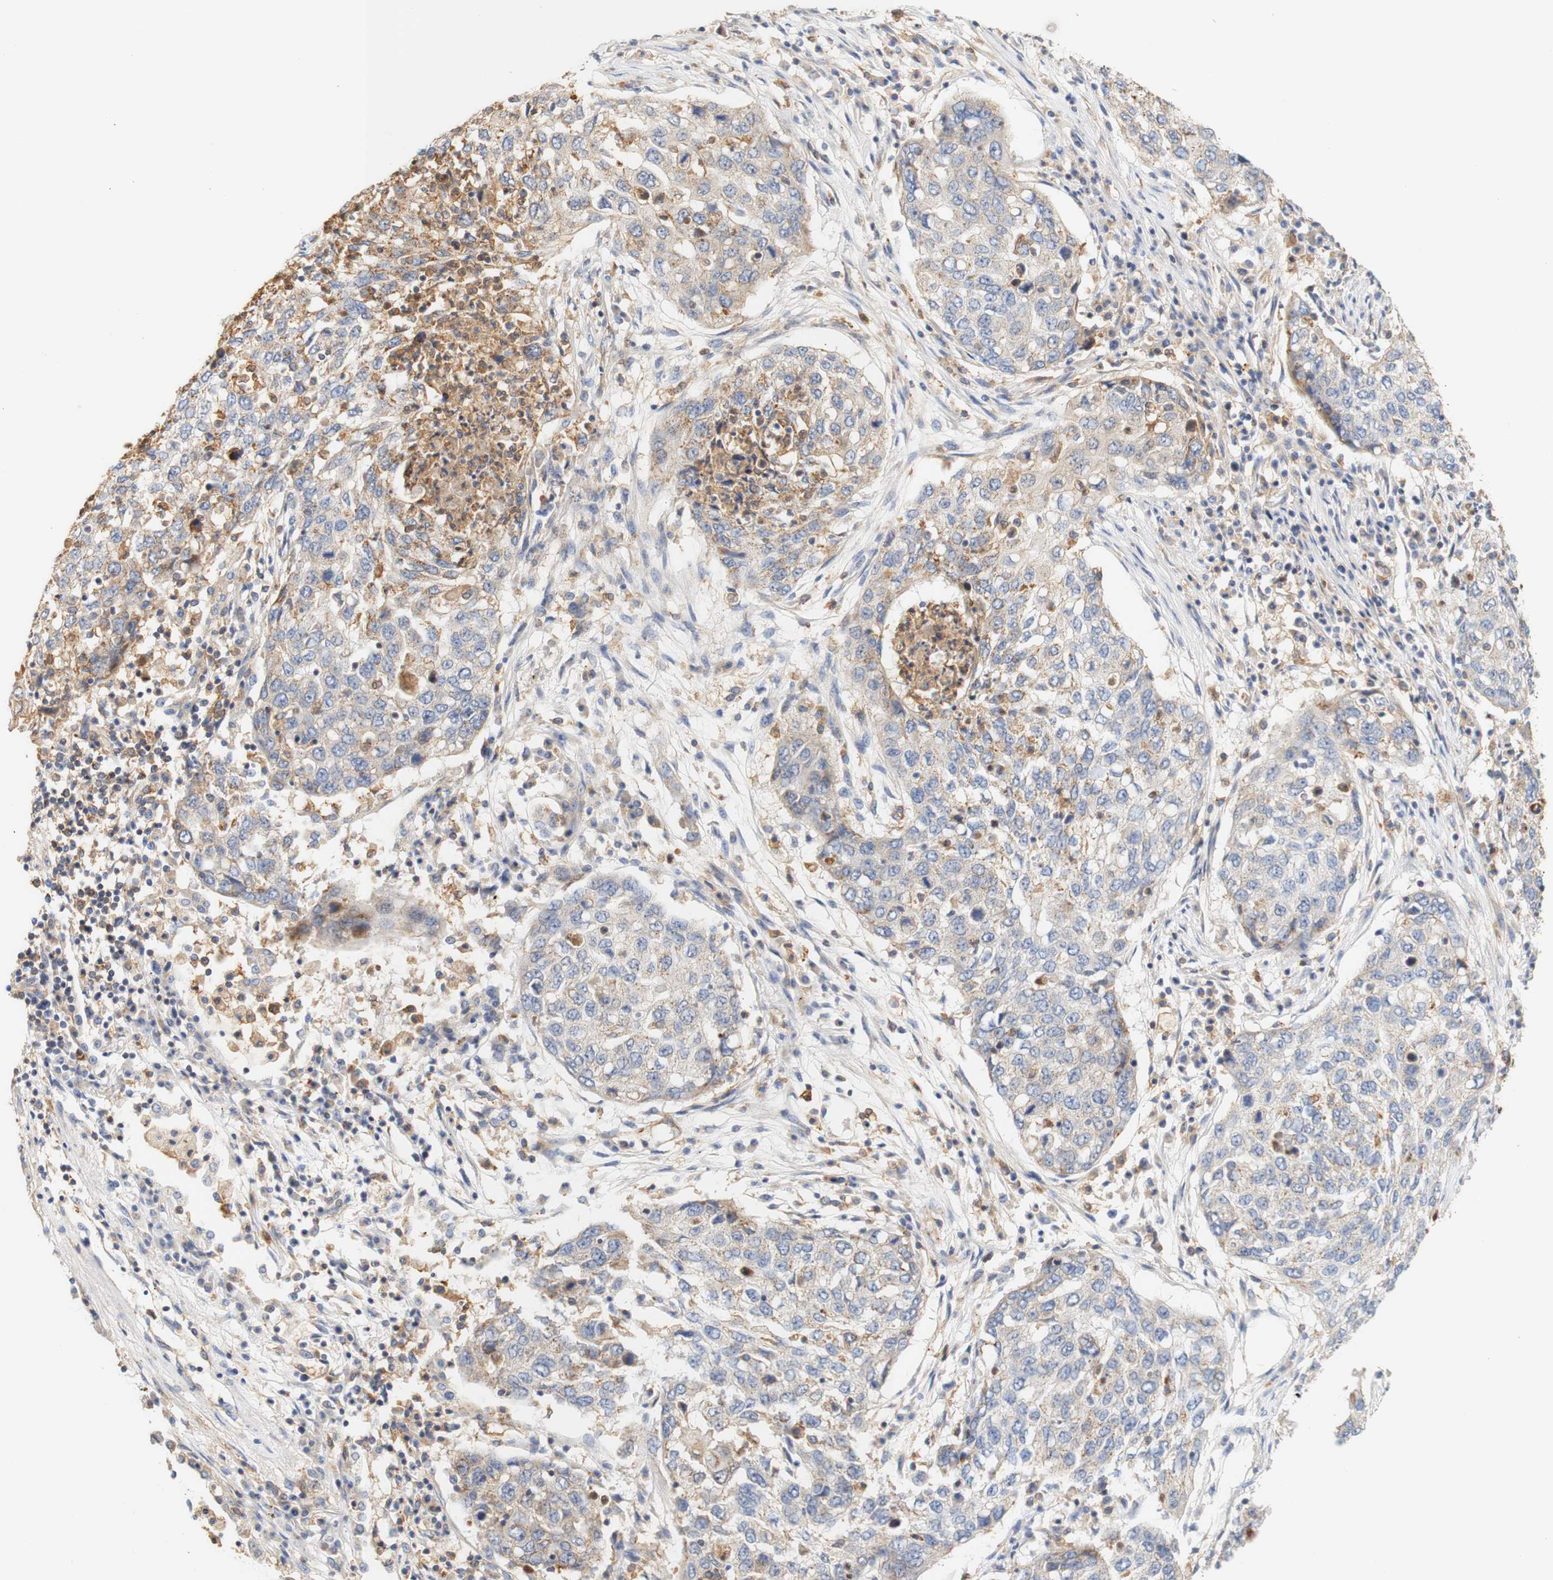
{"staining": {"intensity": "weak", "quantity": "<25%", "location": "cytoplasmic/membranous"}, "tissue": "lung cancer", "cell_type": "Tumor cells", "image_type": "cancer", "snomed": [{"axis": "morphology", "description": "Squamous cell carcinoma, NOS"}, {"axis": "topography", "description": "Lung"}], "caption": "High power microscopy micrograph of an immunohistochemistry photomicrograph of squamous cell carcinoma (lung), revealing no significant positivity in tumor cells.", "gene": "PCDH7", "patient": {"sex": "female", "age": 63}}